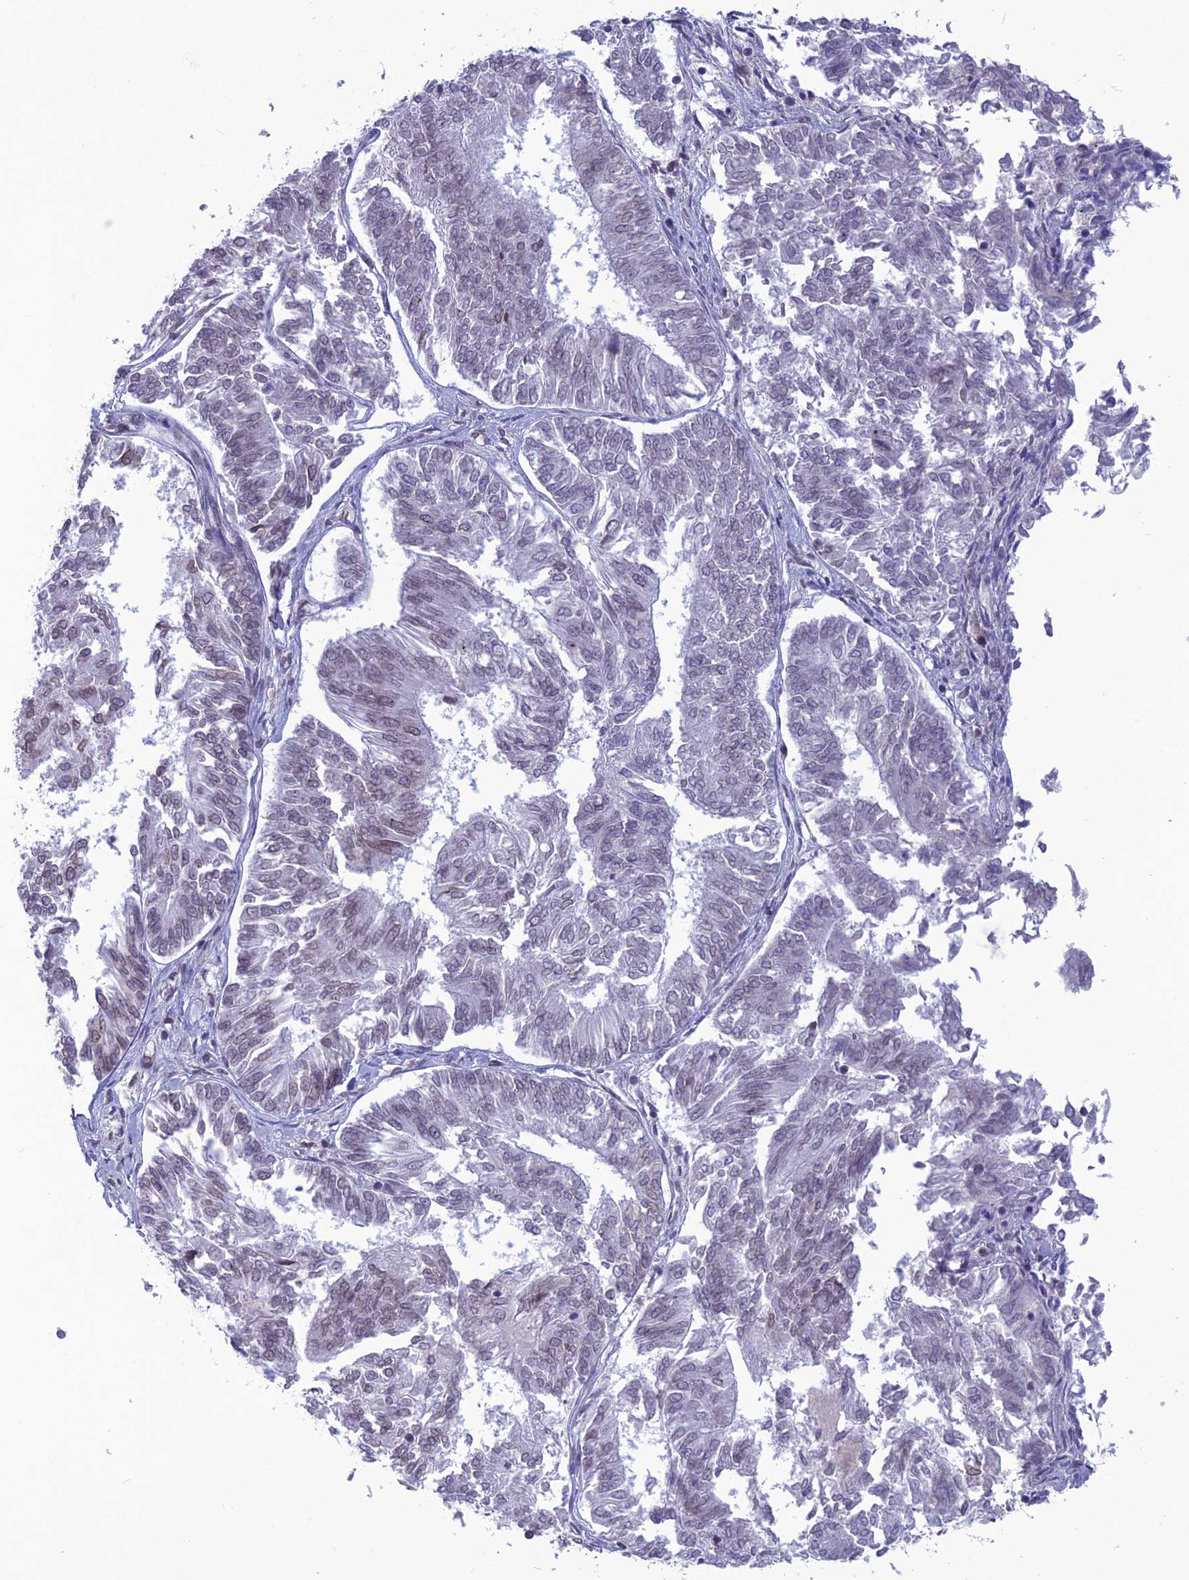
{"staining": {"intensity": "weak", "quantity": "25%-75%", "location": "cytoplasmic/membranous,nuclear"}, "tissue": "endometrial cancer", "cell_type": "Tumor cells", "image_type": "cancer", "snomed": [{"axis": "morphology", "description": "Adenocarcinoma, NOS"}, {"axis": "topography", "description": "Endometrium"}], "caption": "Brown immunohistochemical staining in human endometrial cancer (adenocarcinoma) shows weak cytoplasmic/membranous and nuclear positivity in about 25%-75% of tumor cells.", "gene": "WDR46", "patient": {"sex": "female", "age": 58}}